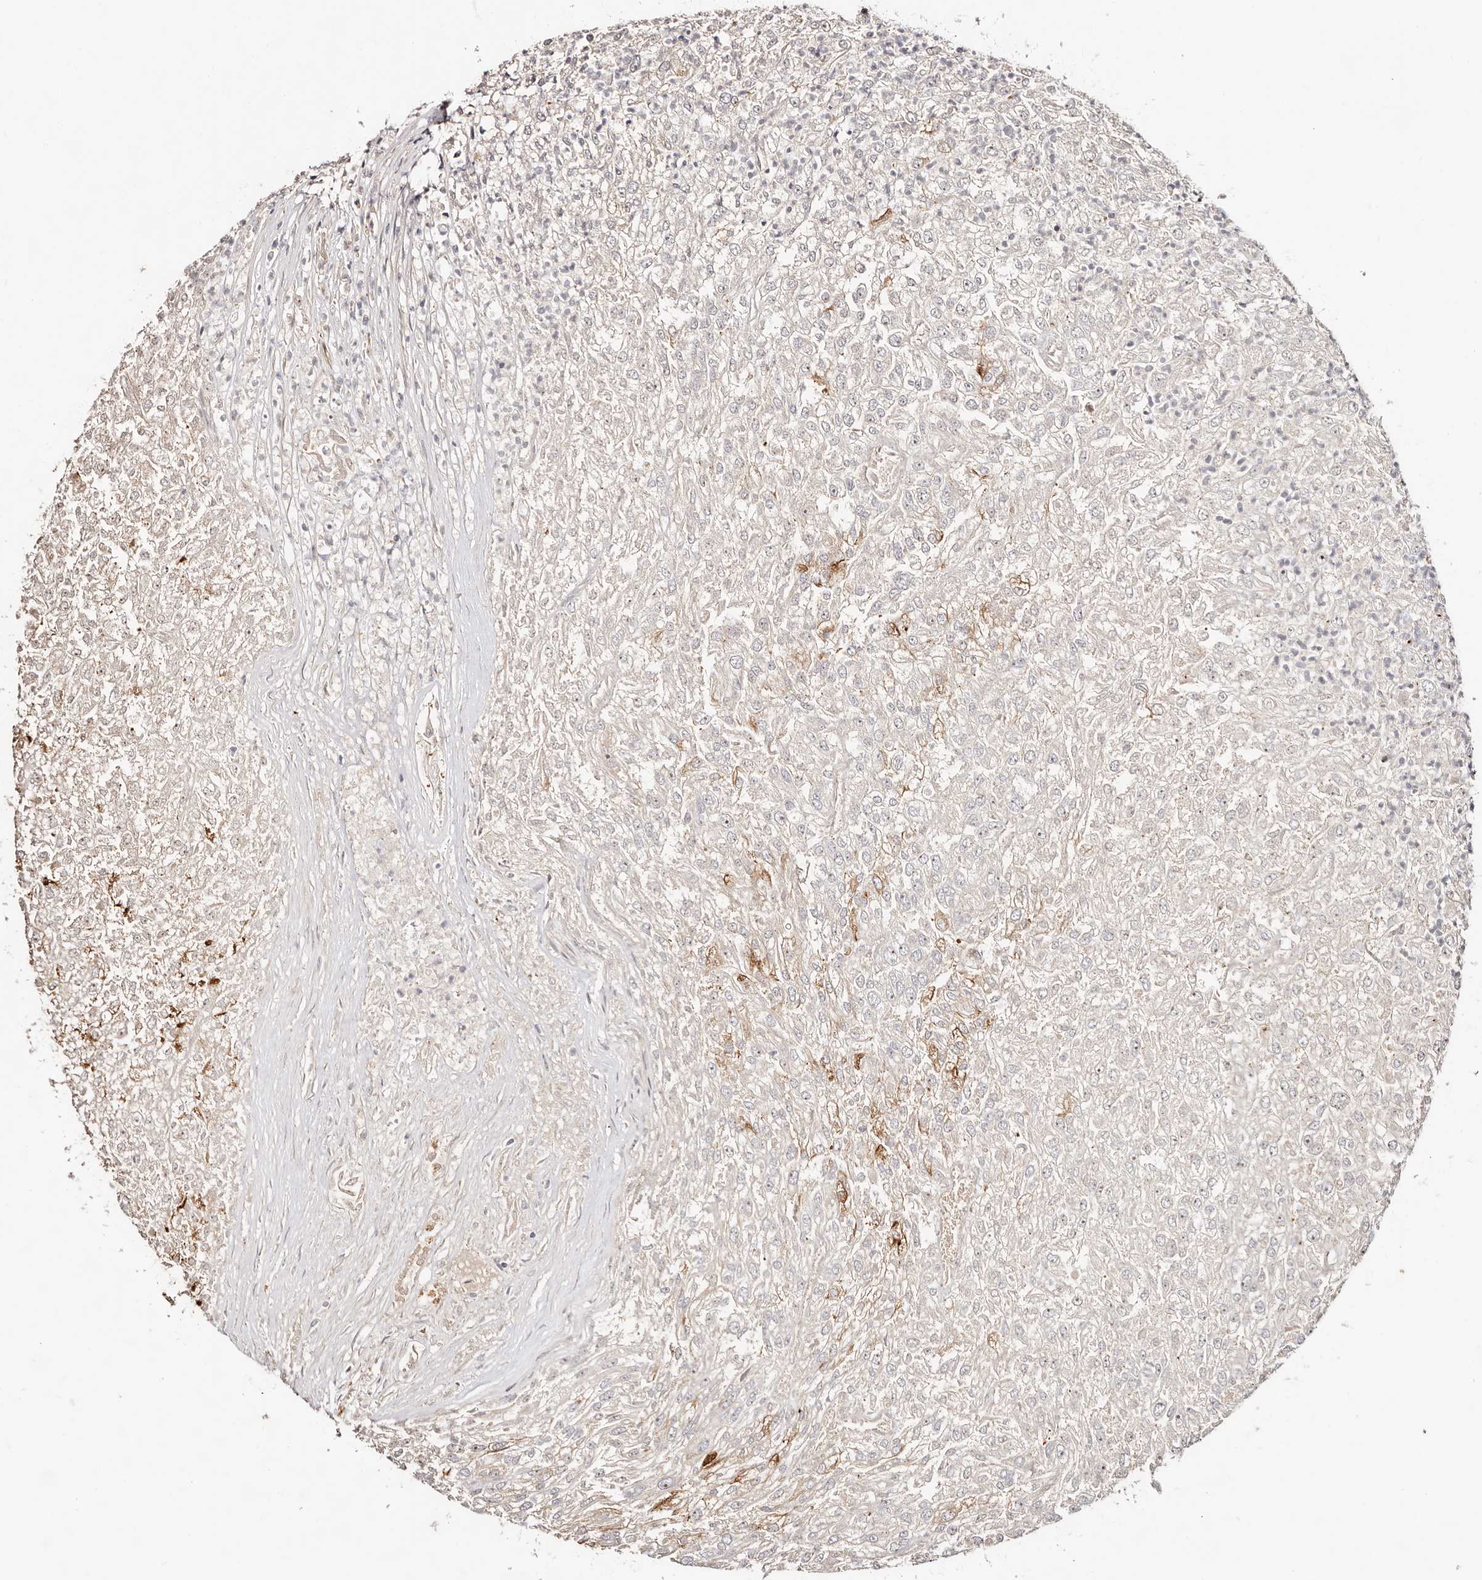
{"staining": {"intensity": "moderate", "quantity": "<25%", "location": "cytoplasmic/membranous"}, "tissue": "renal cancer", "cell_type": "Tumor cells", "image_type": "cancer", "snomed": [{"axis": "morphology", "description": "Adenocarcinoma, NOS"}, {"axis": "topography", "description": "Kidney"}], "caption": "High-power microscopy captured an IHC histopathology image of renal cancer (adenocarcinoma), revealing moderate cytoplasmic/membranous positivity in about <25% of tumor cells. Ihc stains the protein of interest in brown and the nuclei are stained blue.", "gene": "ODF2L", "patient": {"sex": "female", "age": 54}}